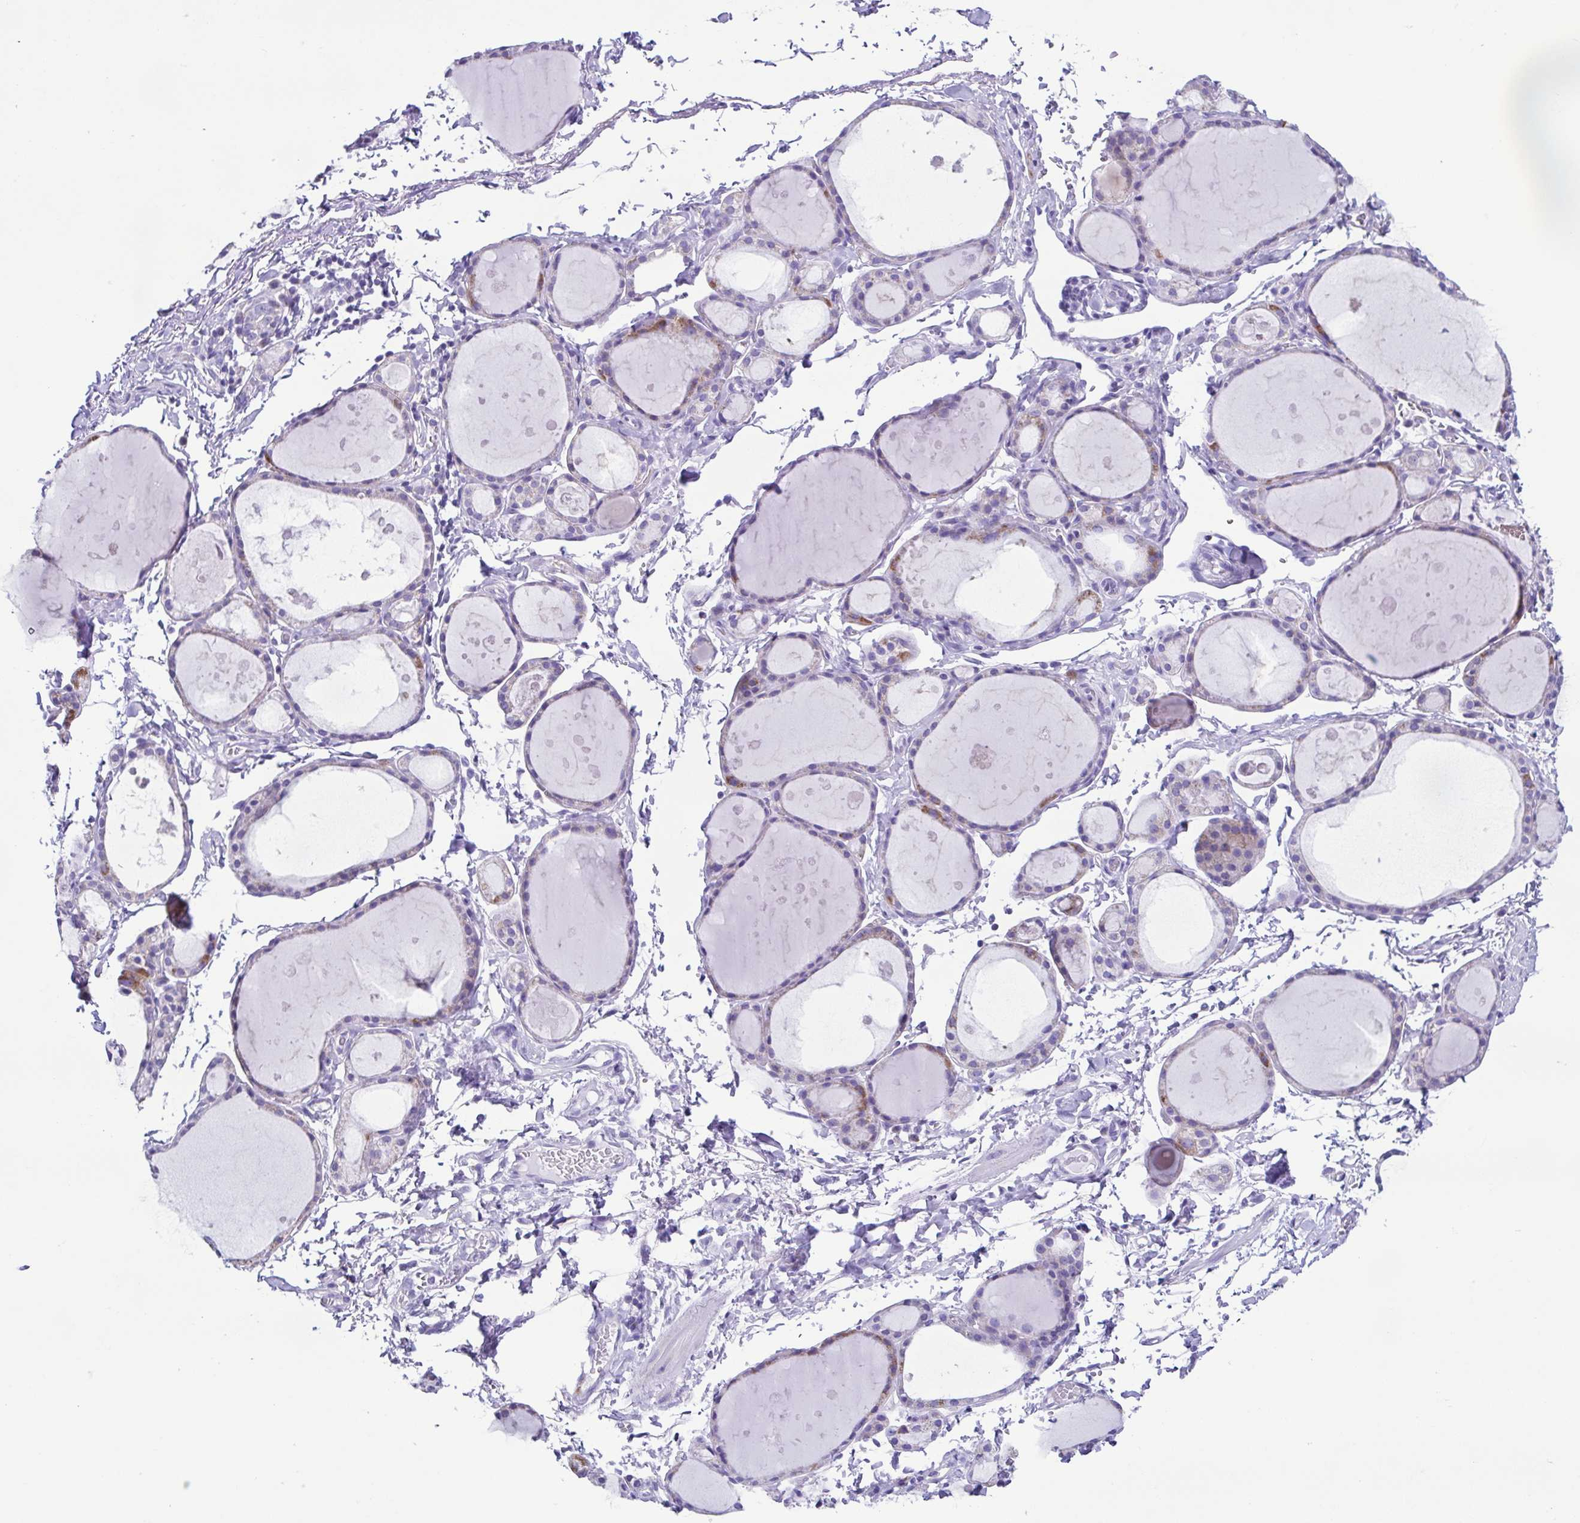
{"staining": {"intensity": "moderate", "quantity": "<25%", "location": "cytoplasmic/membranous"}, "tissue": "thyroid gland", "cell_type": "Glandular cells", "image_type": "normal", "snomed": [{"axis": "morphology", "description": "Normal tissue, NOS"}, {"axis": "topography", "description": "Thyroid gland"}], "caption": "Immunohistochemistry (IHC) photomicrograph of benign thyroid gland: human thyroid gland stained using IHC exhibits low levels of moderate protein expression localized specifically in the cytoplasmic/membranous of glandular cells, appearing as a cytoplasmic/membranous brown color.", "gene": "ACTRT3", "patient": {"sex": "male", "age": 68}}